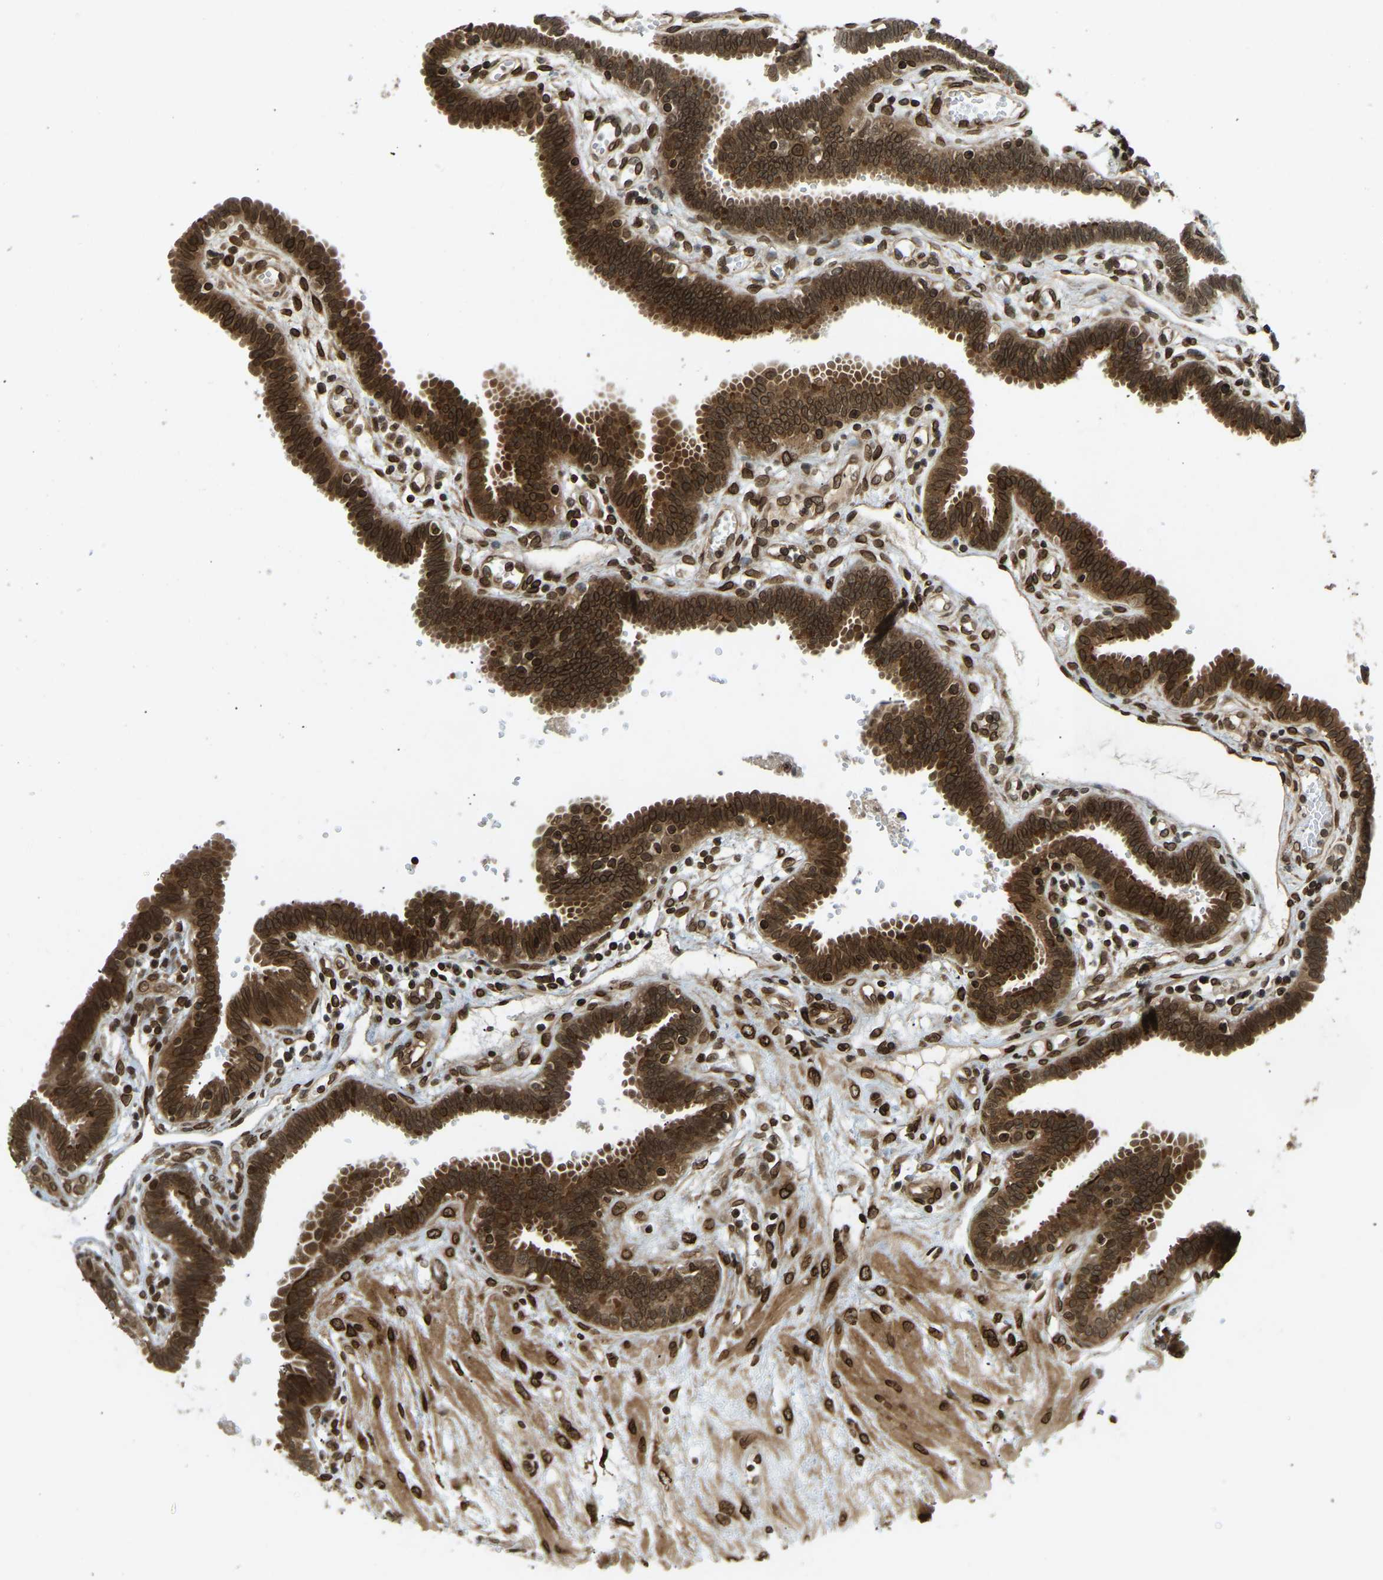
{"staining": {"intensity": "strong", "quantity": ">75%", "location": "cytoplasmic/membranous,nuclear"}, "tissue": "fallopian tube", "cell_type": "Glandular cells", "image_type": "normal", "snomed": [{"axis": "morphology", "description": "Normal tissue, NOS"}, {"axis": "topography", "description": "Fallopian tube"}, {"axis": "topography", "description": "Placenta"}], "caption": "Immunohistochemical staining of unremarkable fallopian tube shows high levels of strong cytoplasmic/membranous,nuclear staining in approximately >75% of glandular cells.", "gene": "SYNE1", "patient": {"sex": "female", "age": 32}}